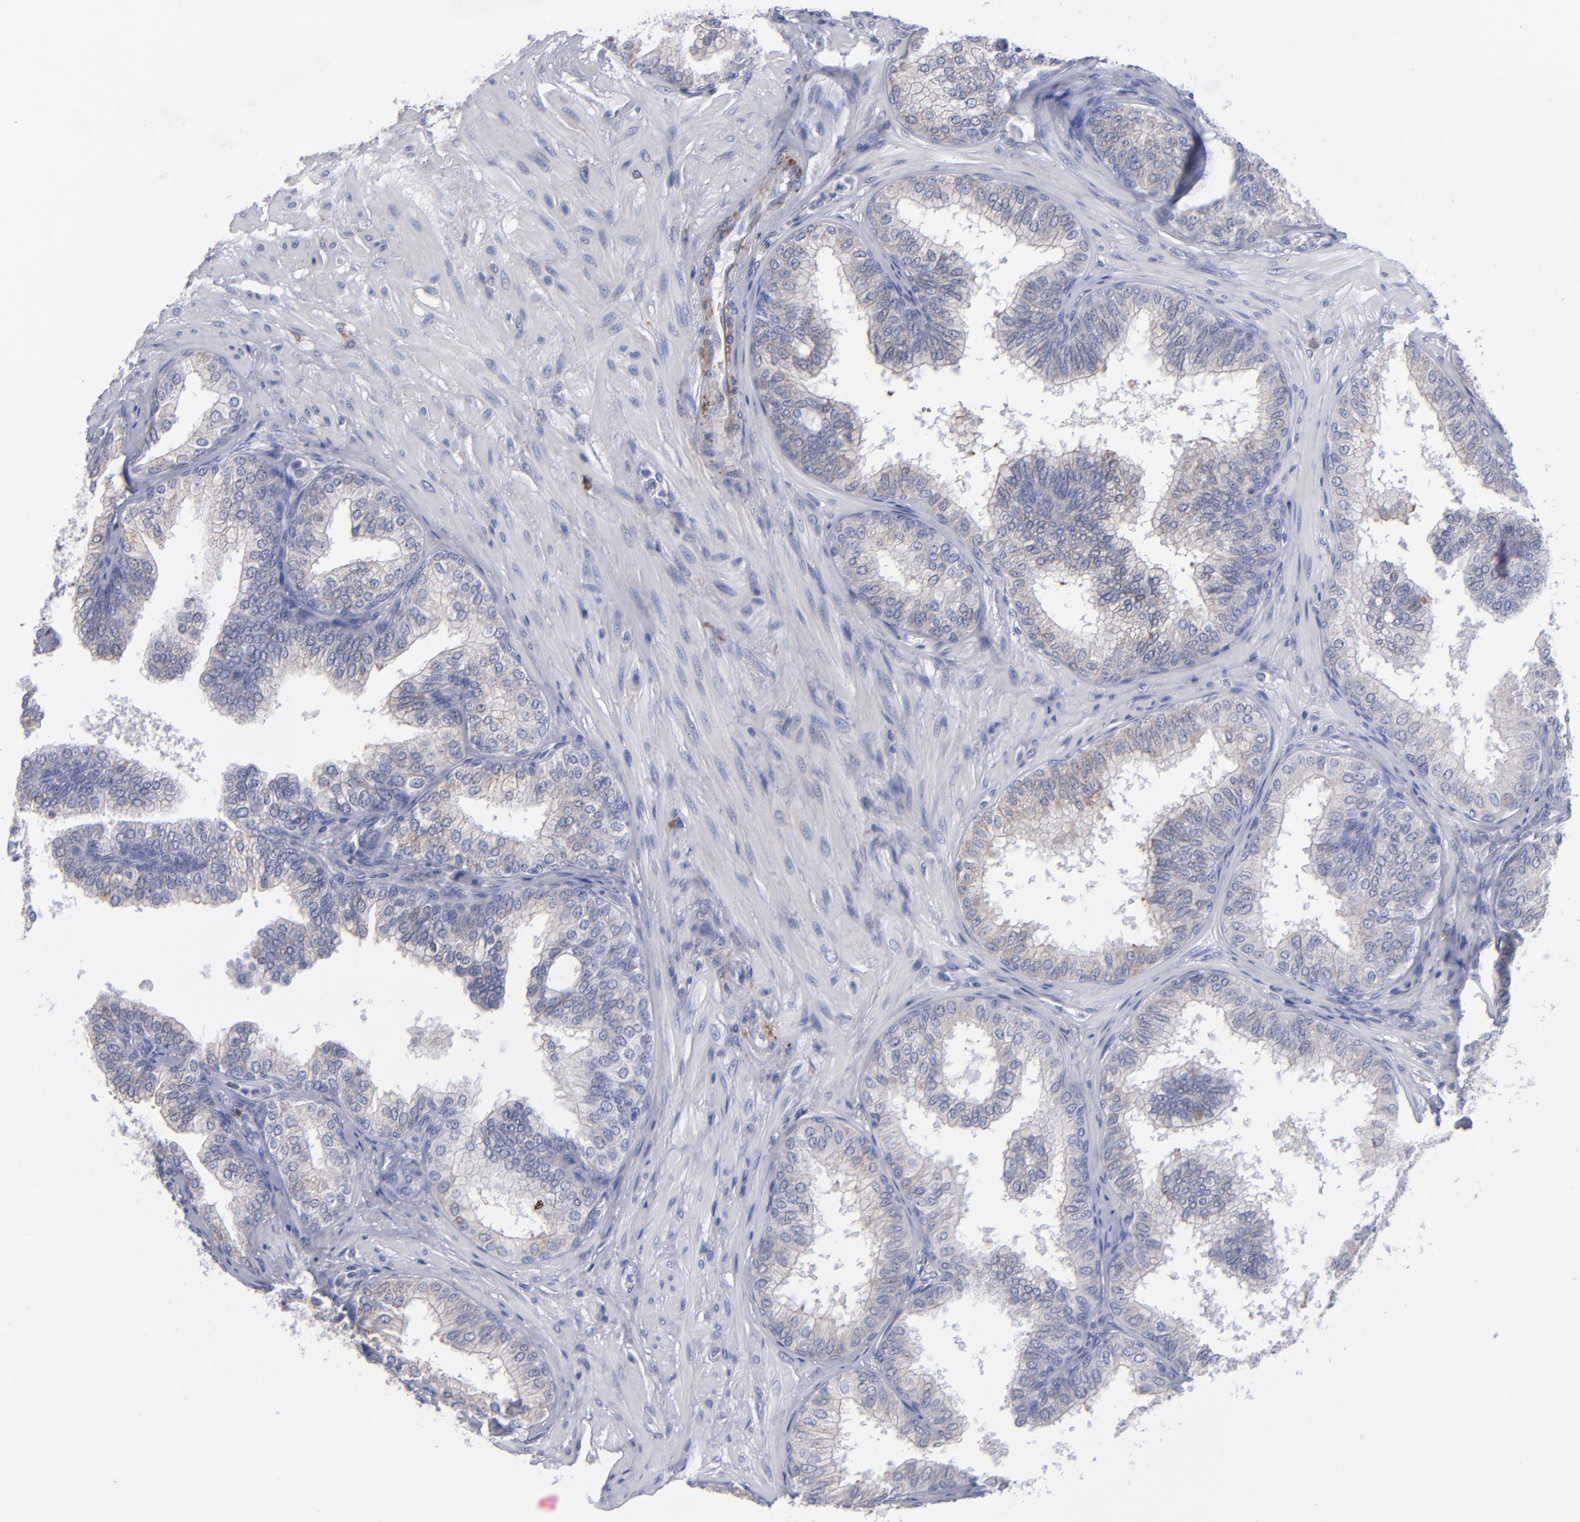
{"staining": {"intensity": "weak", "quantity": "<25%", "location": "cytoplasmic/membranous"}, "tissue": "prostate", "cell_type": "Glandular cells", "image_type": "normal", "snomed": [{"axis": "morphology", "description": "Normal tissue, NOS"}, {"axis": "topography", "description": "Prostate"}], "caption": "Immunohistochemistry photomicrograph of benign prostate: human prostate stained with DAB displays no significant protein staining in glandular cells. (DAB IHC visualized using brightfield microscopy, high magnification).", "gene": "MFGE8", "patient": {"sex": "male", "age": 60}}